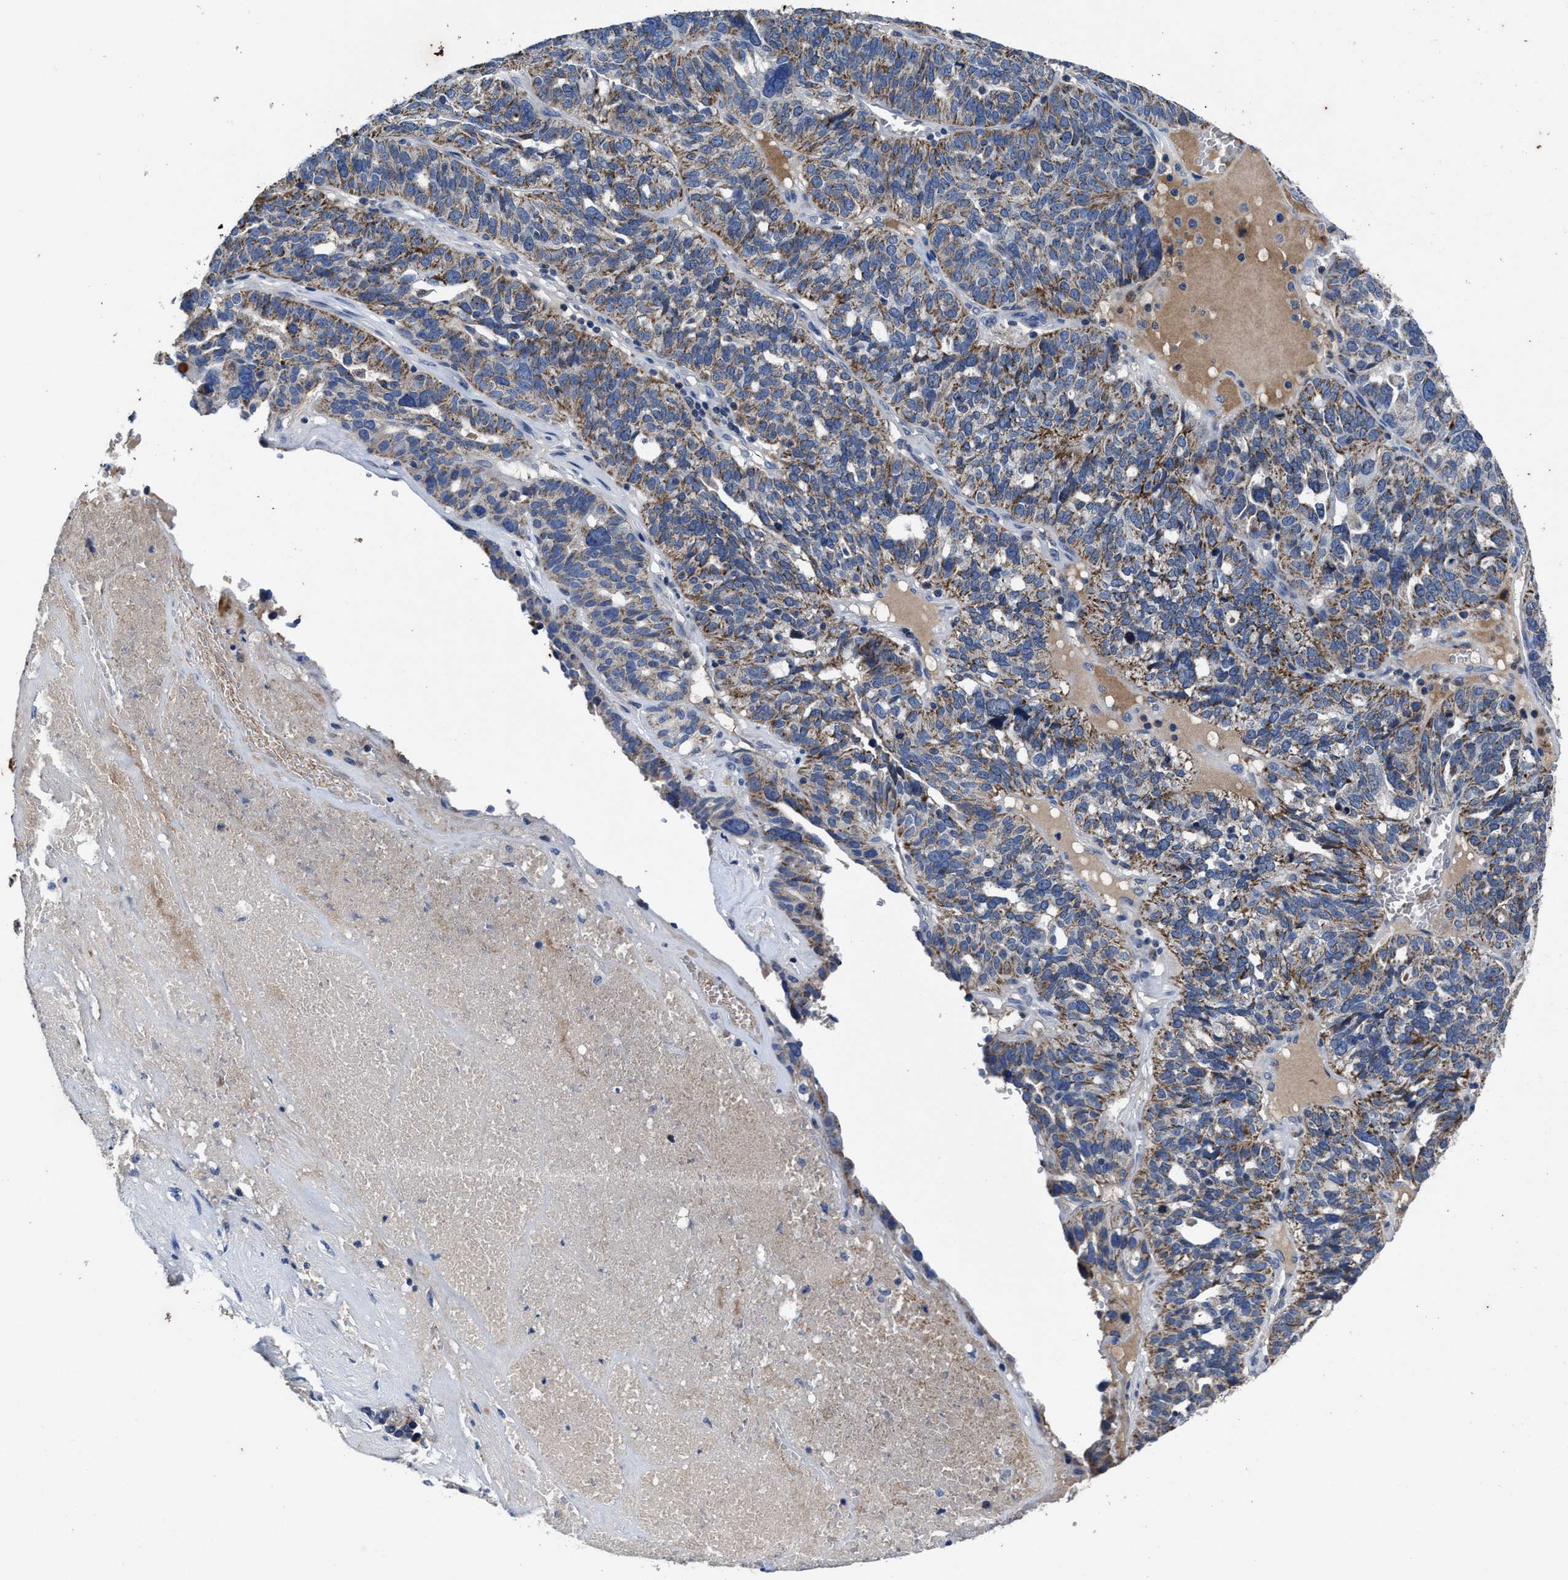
{"staining": {"intensity": "moderate", "quantity": "25%-75%", "location": "cytoplasmic/membranous"}, "tissue": "ovarian cancer", "cell_type": "Tumor cells", "image_type": "cancer", "snomed": [{"axis": "morphology", "description": "Cystadenocarcinoma, serous, NOS"}, {"axis": "topography", "description": "Ovary"}], "caption": "A brown stain shows moderate cytoplasmic/membranous staining of a protein in ovarian serous cystadenocarcinoma tumor cells. The staining is performed using DAB (3,3'-diaminobenzidine) brown chromogen to label protein expression. The nuclei are counter-stained blue using hematoxylin.", "gene": "CACNA1D", "patient": {"sex": "female", "age": 59}}